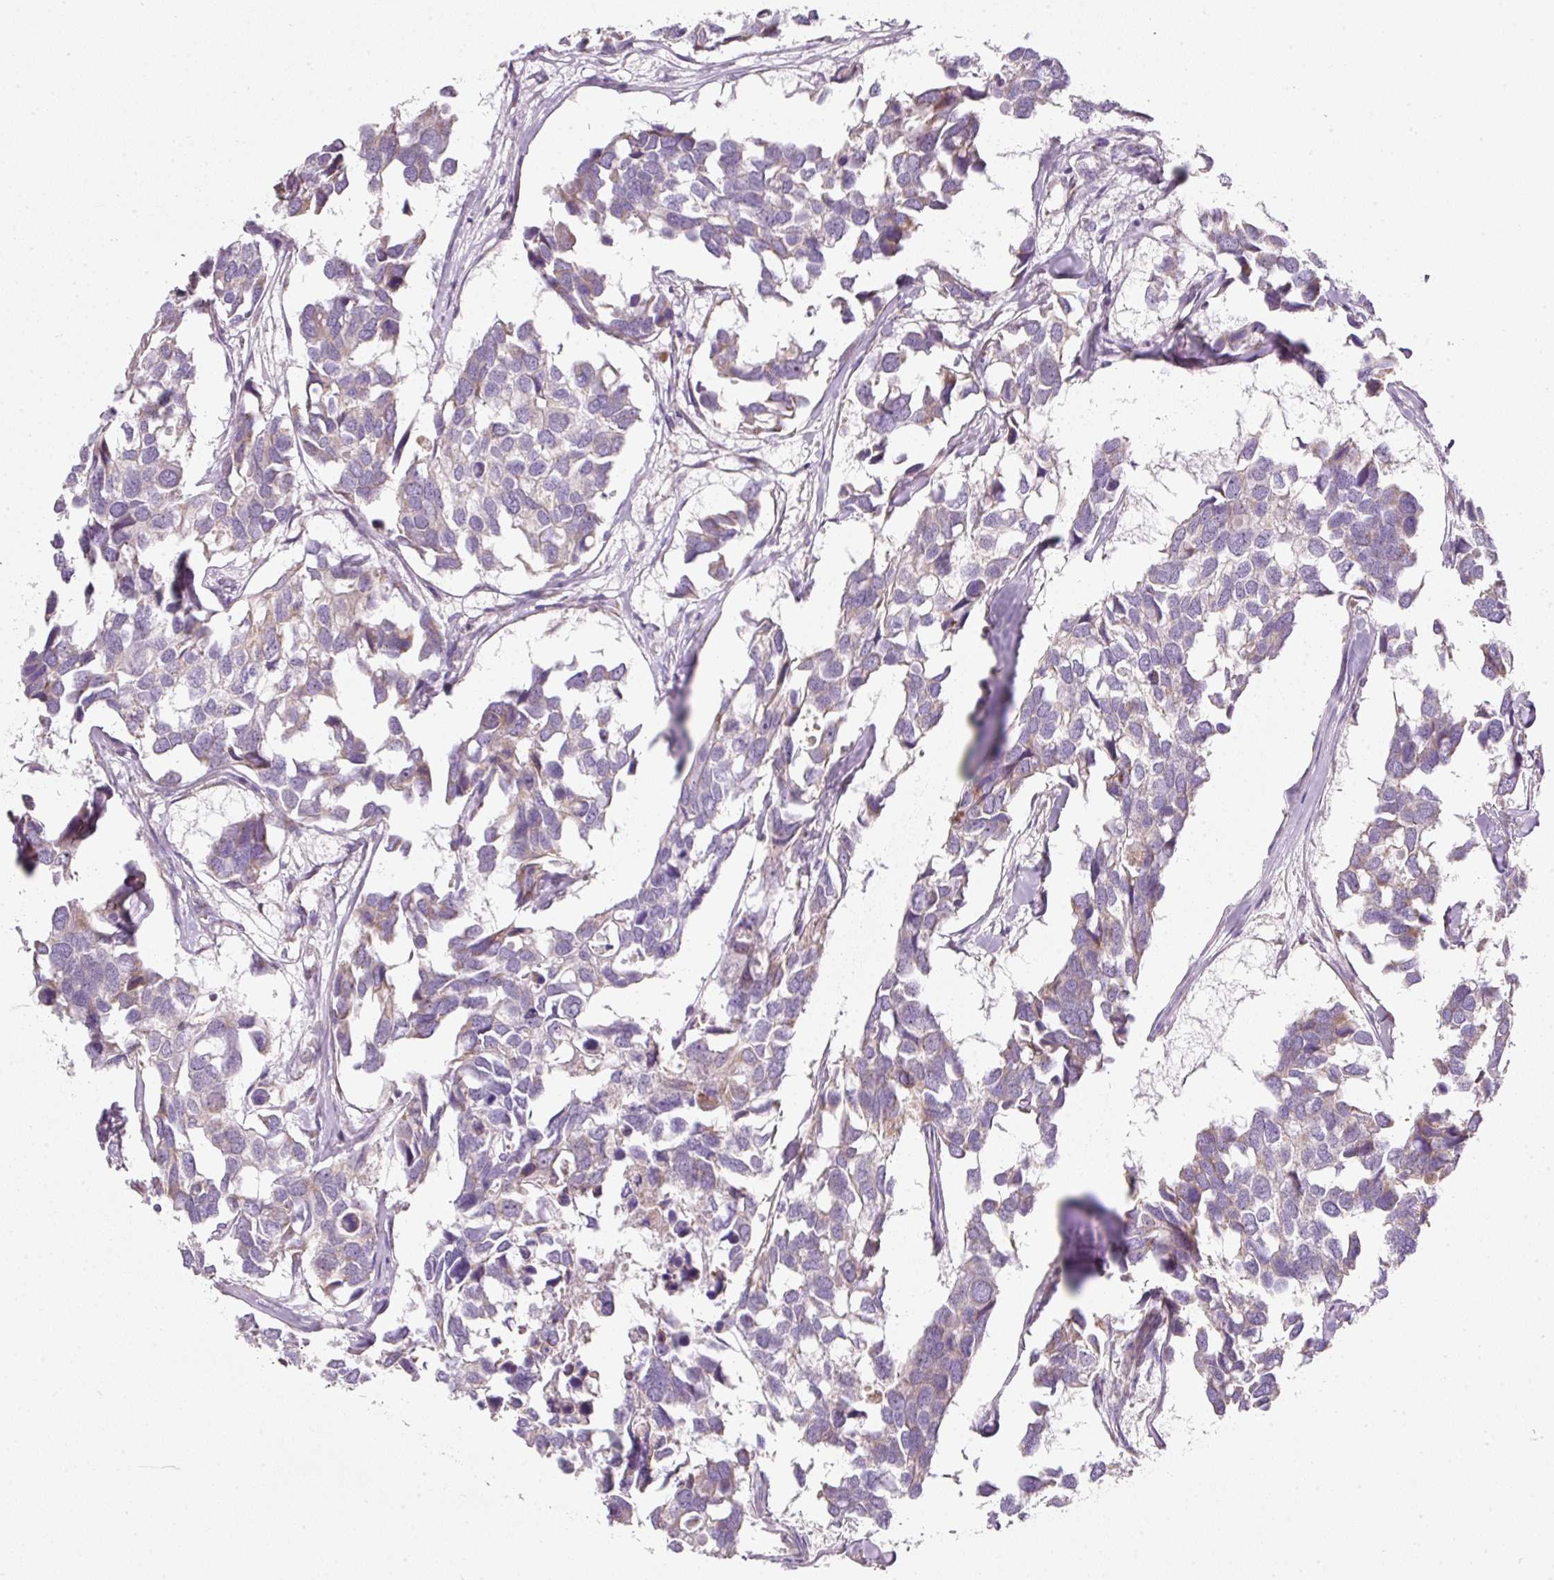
{"staining": {"intensity": "moderate", "quantity": "<25%", "location": "cytoplasmic/membranous"}, "tissue": "breast cancer", "cell_type": "Tumor cells", "image_type": "cancer", "snomed": [{"axis": "morphology", "description": "Duct carcinoma"}, {"axis": "topography", "description": "Breast"}], "caption": "This photomicrograph exhibits breast cancer (intraductal carcinoma) stained with IHC to label a protein in brown. The cytoplasmic/membranous of tumor cells show moderate positivity for the protein. Nuclei are counter-stained blue.", "gene": "NDUFA1", "patient": {"sex": "female", "age": 83}}